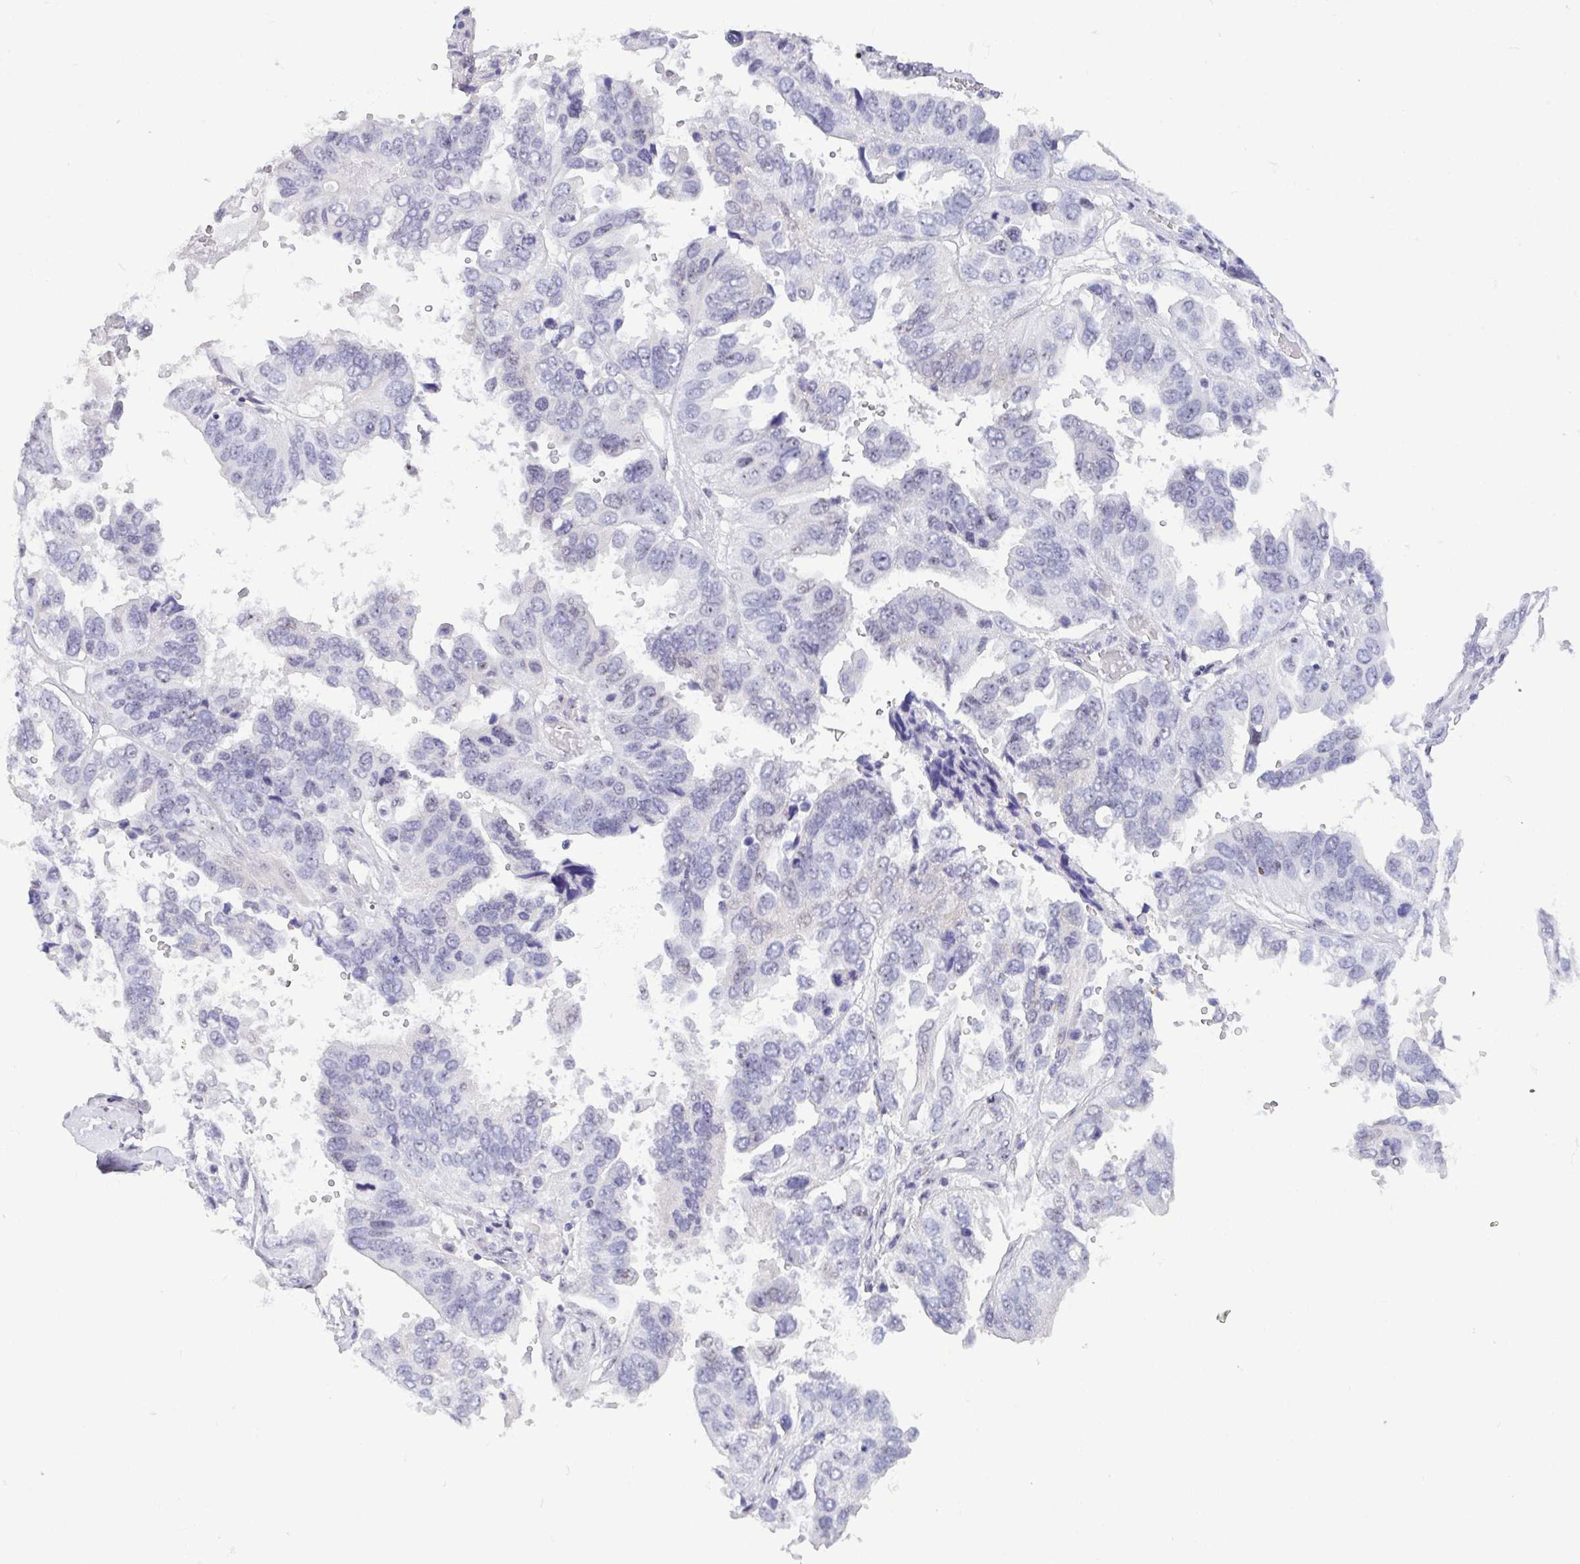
{"staining": {"intensity": "negative", "quantity": "none", "location": "none"}, "tissue": "ovarian cancer", "cell_type": "Tumor cells", "image_type": "cancer", "snomed": [{"axis": "morphology", "description": "Cystadenocarcinoma, serous, NOS"}, {"axis": "topography", "description": "Ovary"}], "caption": "Histopathology image shows no significant protein staining in tumor cells of ovarian serous cystadenocarcinoma.", "gene": "BZW1", "patient": {"sex": "female", "age": 79}}